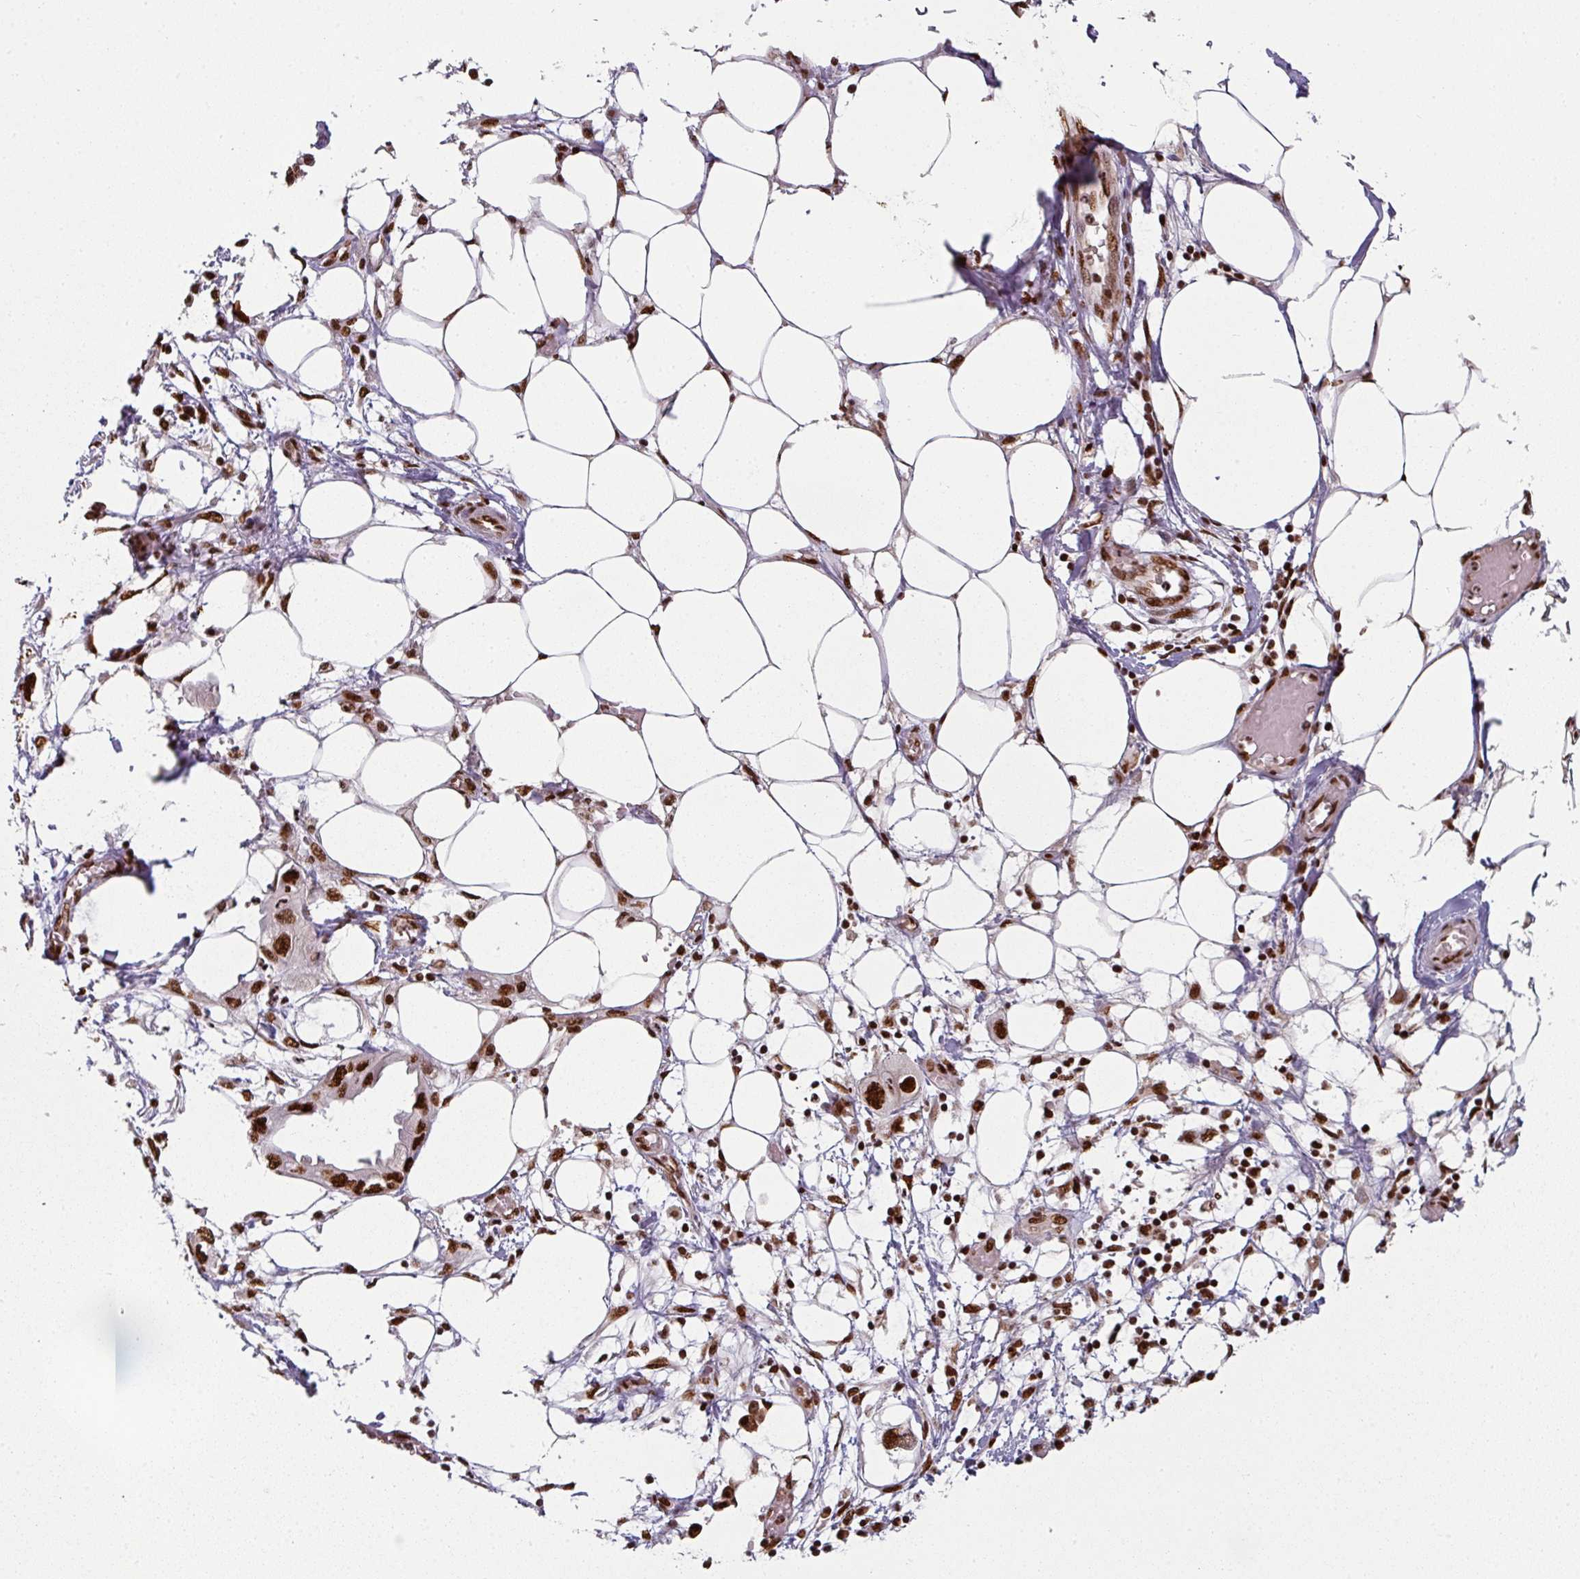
{"staining": {"intensity": "strong", "quantity": ">75%", "location": "nuclear"}, "tissue": "endometrial cancer", "cell_type": "Tumor cells", "image_type": "cancer", "snomed": [{"axis": "morphology", "description": "Adenocarcinoma, NOS"}, {"axis": "morphology", "description": "Adenocarcinoma, metastatic, NOS"}, {"axis": "topography", "description": "Adipose tissue"}, {"axis": "topography", "description": "Endometrium"}], "caption": "Protein expression analysis of human endometrial cancer (adenocarcinoma) reveals strong nuclear expression in about >75% of tumor cells. (DAB (3,3'-diaminobenzidine) IHC, brown staining for protein, blue staining for nuclei).", "gene": "SIK3", "patient": {"sex": "female", "age": 67}}